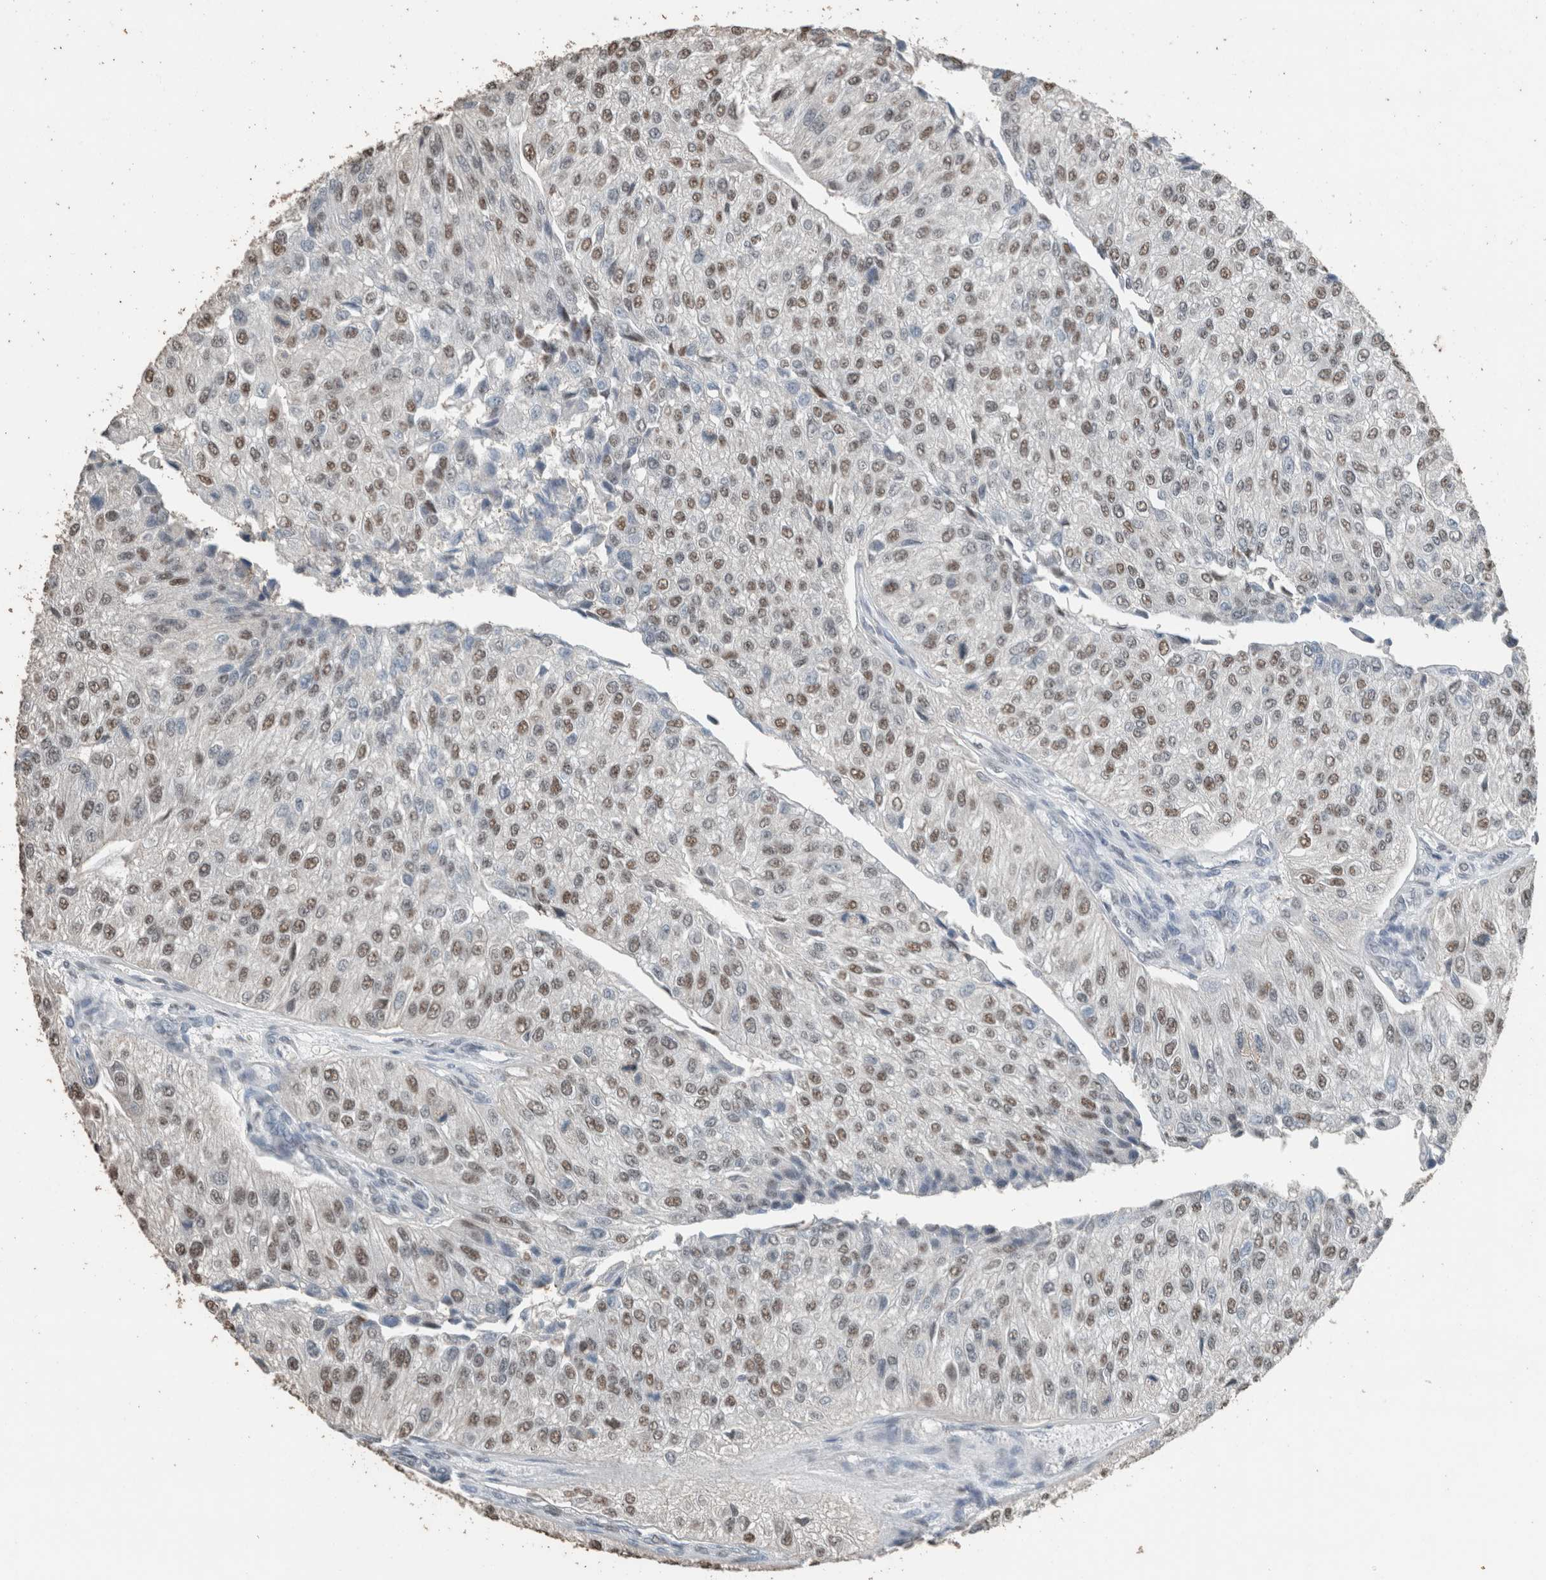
{"staining": {"intensity": "moderate", "quantity": ">75%", "location": "nuclear"}, "tissue": "urothelial cancer", "cell_type": "Tumor cells", "image_type": "cancer", "snomed": [{"axis": "morphology", "description": "Urothelial carcinoma, High grade"}, {"axis": "topography", "description": "Kidney"}, {"axis": "topography", "description": "Urinary bladder"}], "caption": "DAB immunohistochemical staining of human urothelial cancer exhibits moderate nuclear protein expression in about >75% of tumor cells.", "gene": "ACVR2B", "patient": {"sex": "male", "age": 77}}